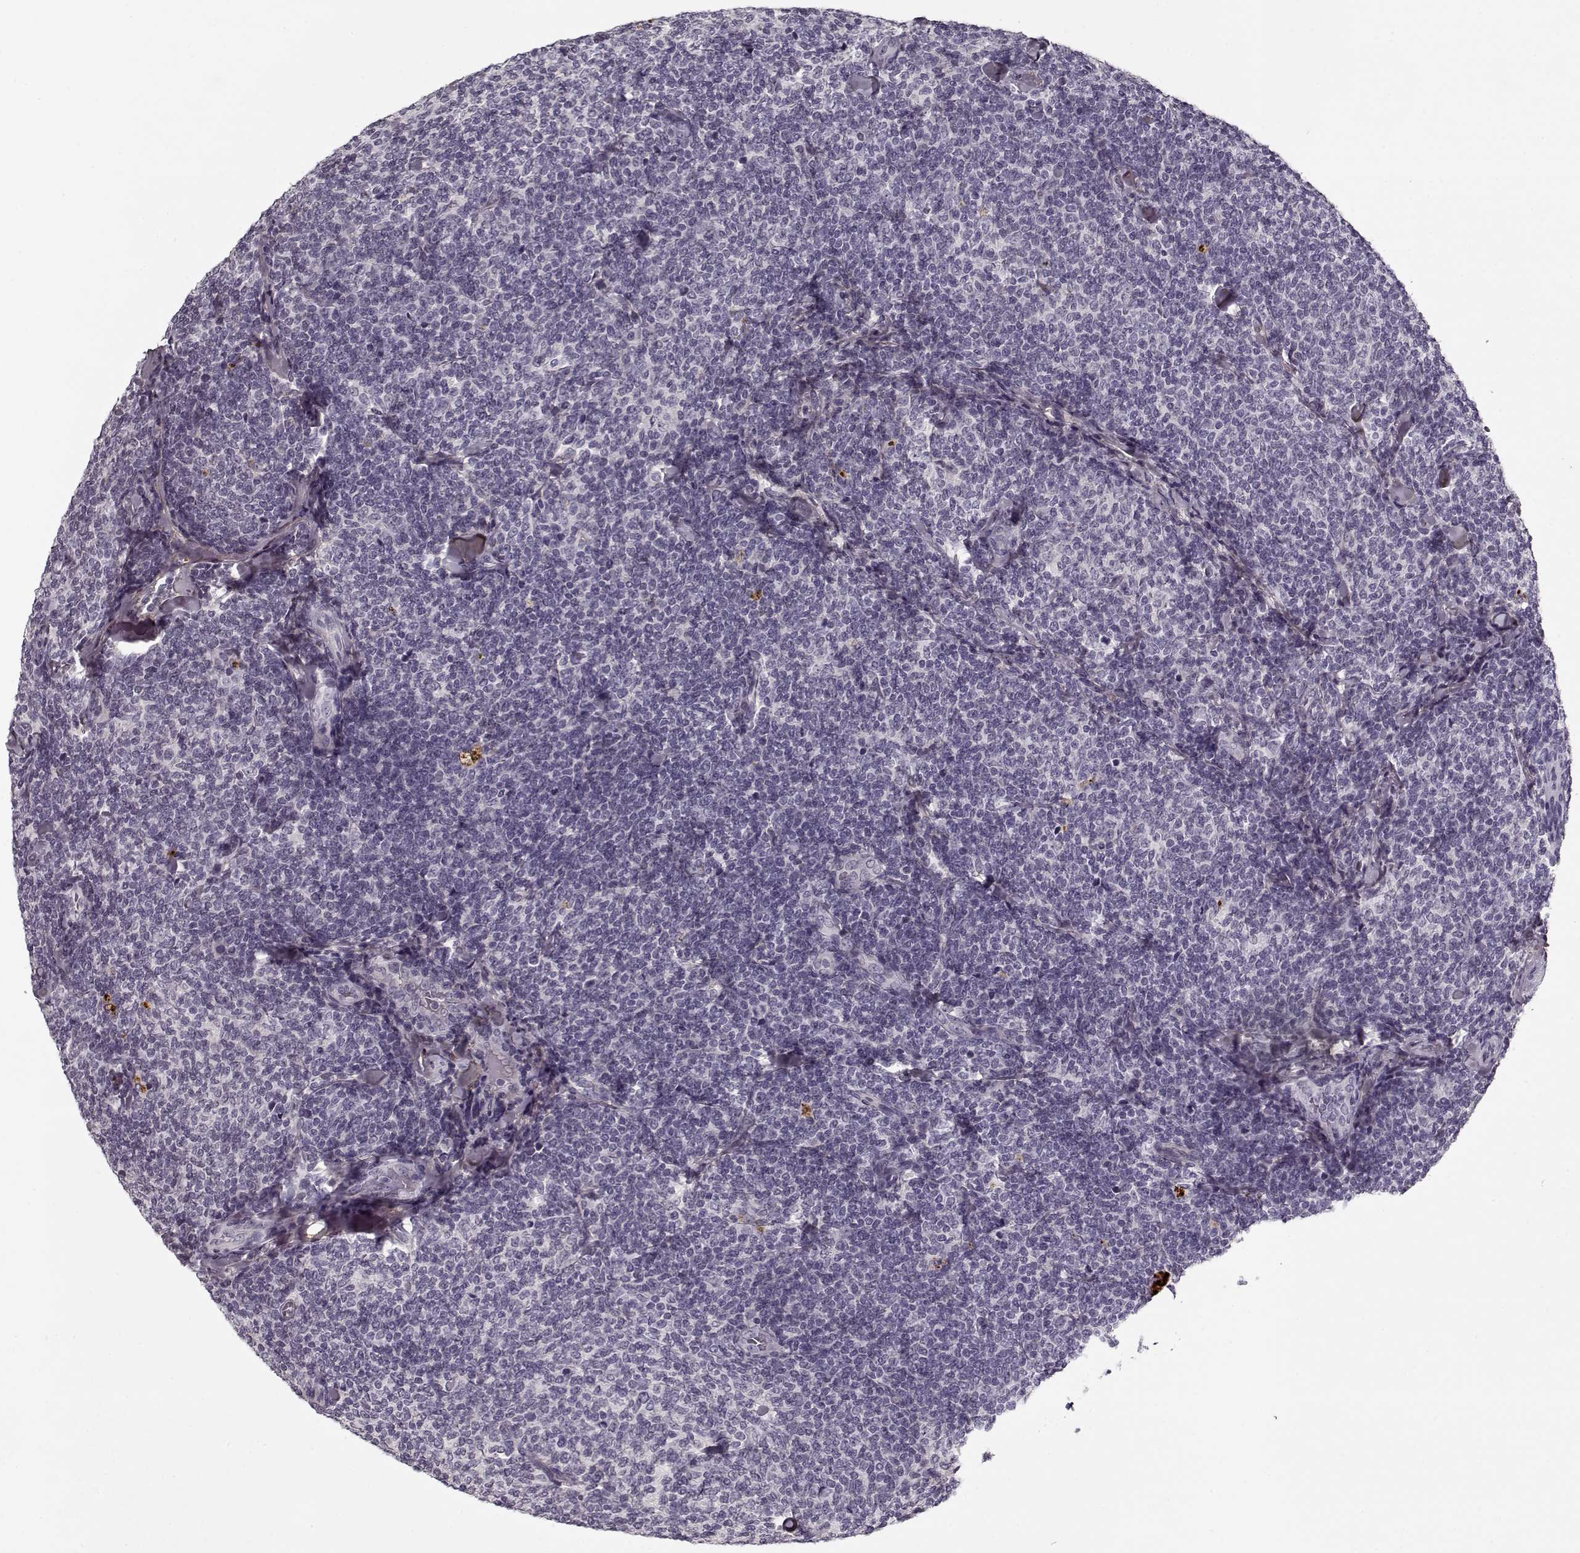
{"staining": {"intensity": "negative", "quantity": "none", "location": "none"}, "tissue": "lymphoma", "cell_type": "Tumor cells", "image_type": "cancer", "snomed": [{"axis": "morphology", "description": "Malignant lymphoma, non-Hodgkin's type, Low grade"}, {"axis": "topography", "description": "Lymph node"}], "caption": "Tumor cells are negative for brown protein staining in low-grade malignant lymphoma, non-Hodgkin's type.", "gene": "LUM", "patient": {"sex": "female", "age": 56}}